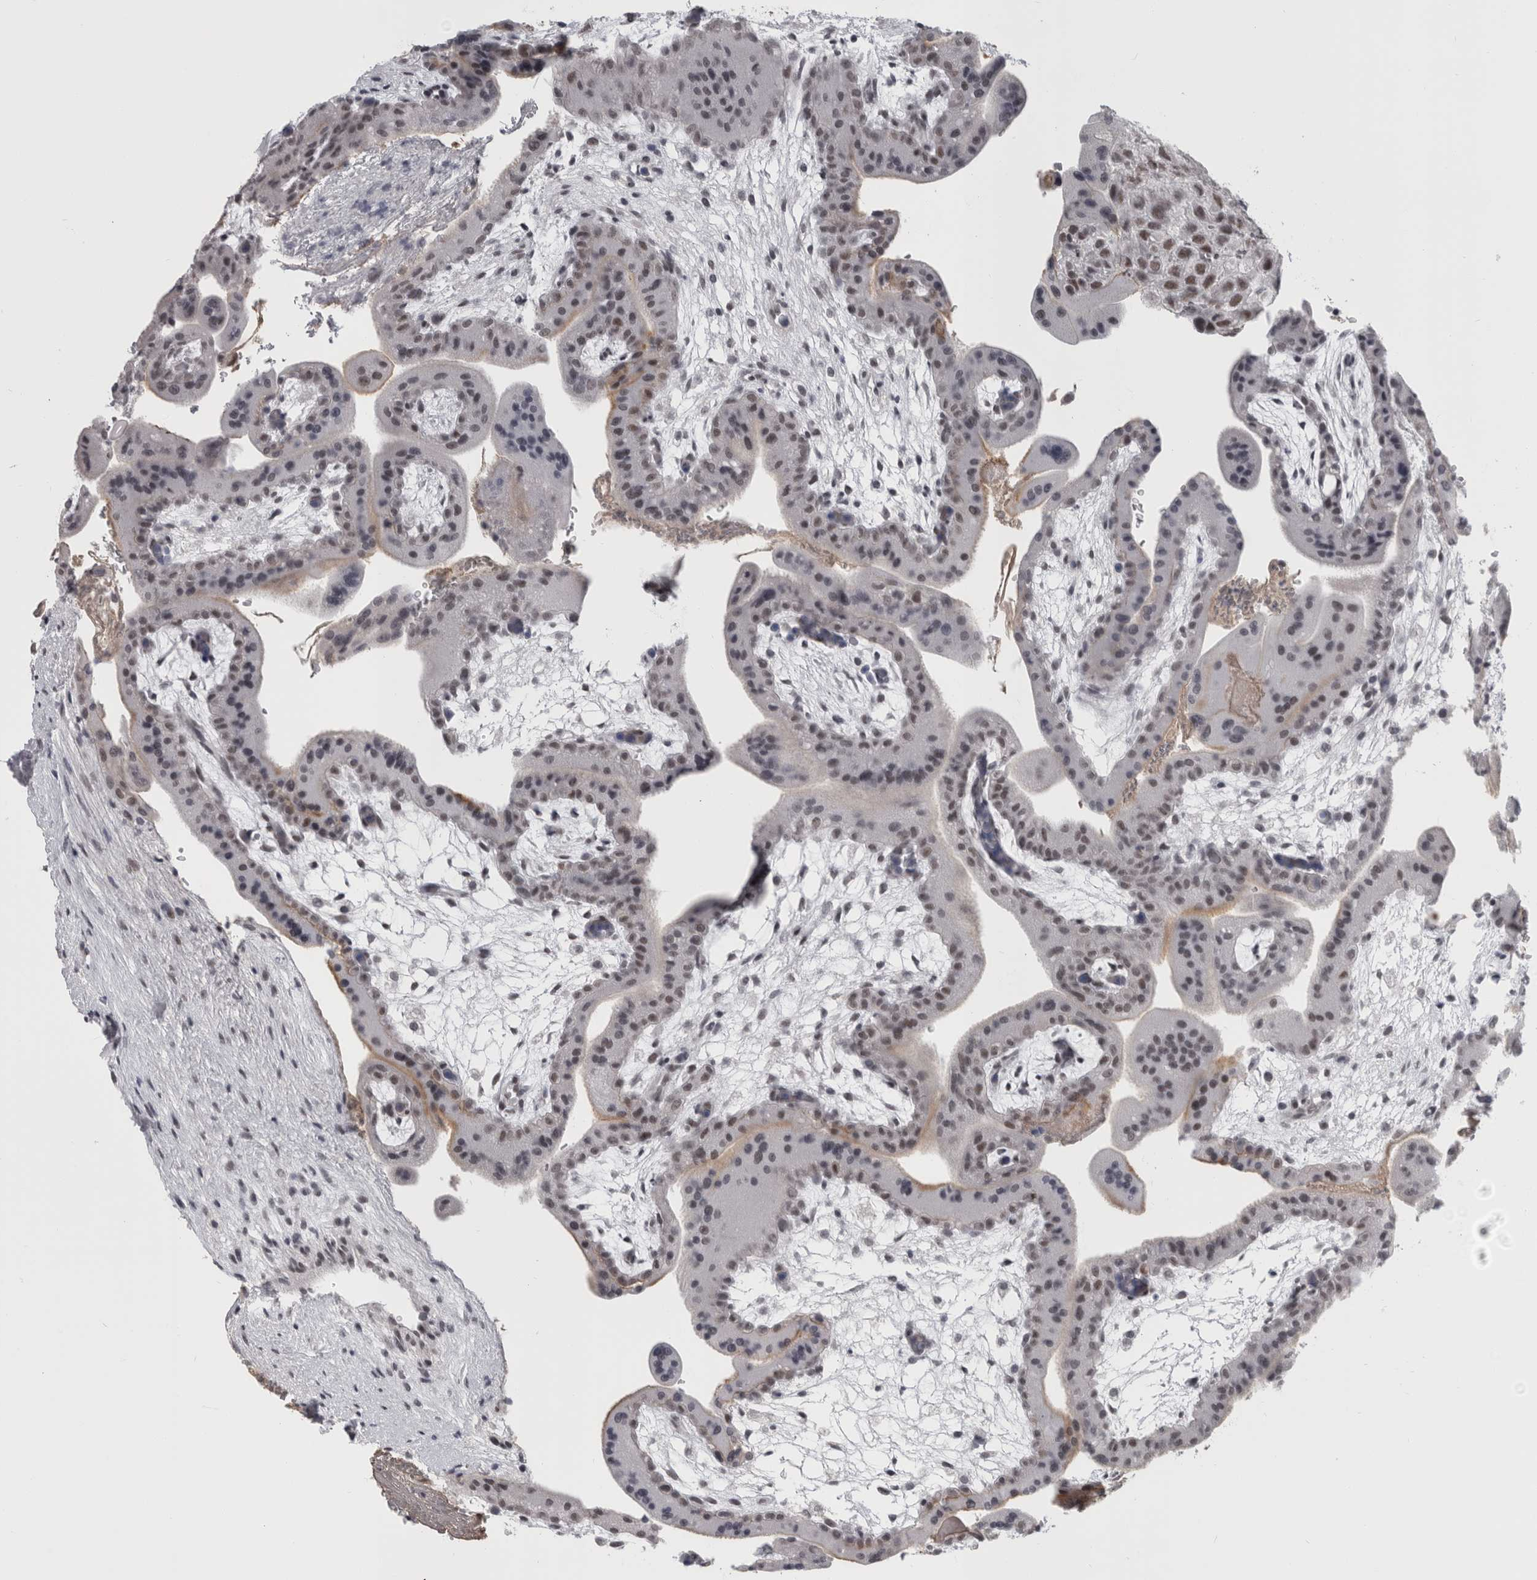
{"staining": {"intensity": "moderate", "quantity": ">75%", "location": "nuclear"}, "tissue": "placenta", "cell_type": "Decidual cells", "image_type": "normal", "snomed": [{"axis": "morphology", "description": "Normal tissue, NOS"}, {"axis": "topography", "description": "Placenta"}], "caption": "High-magnification brightfield microscopy of benign placenta stained with DAB (3,3'-diaminobenzidine) (brown) and counterstained with hematoxylin (blue). decidual cells exhibit moderate nuclear positivity is seen in approximately>75% of cells.", "gene": "ARID4B", "patient": {"sex": "female", "age": 35}}